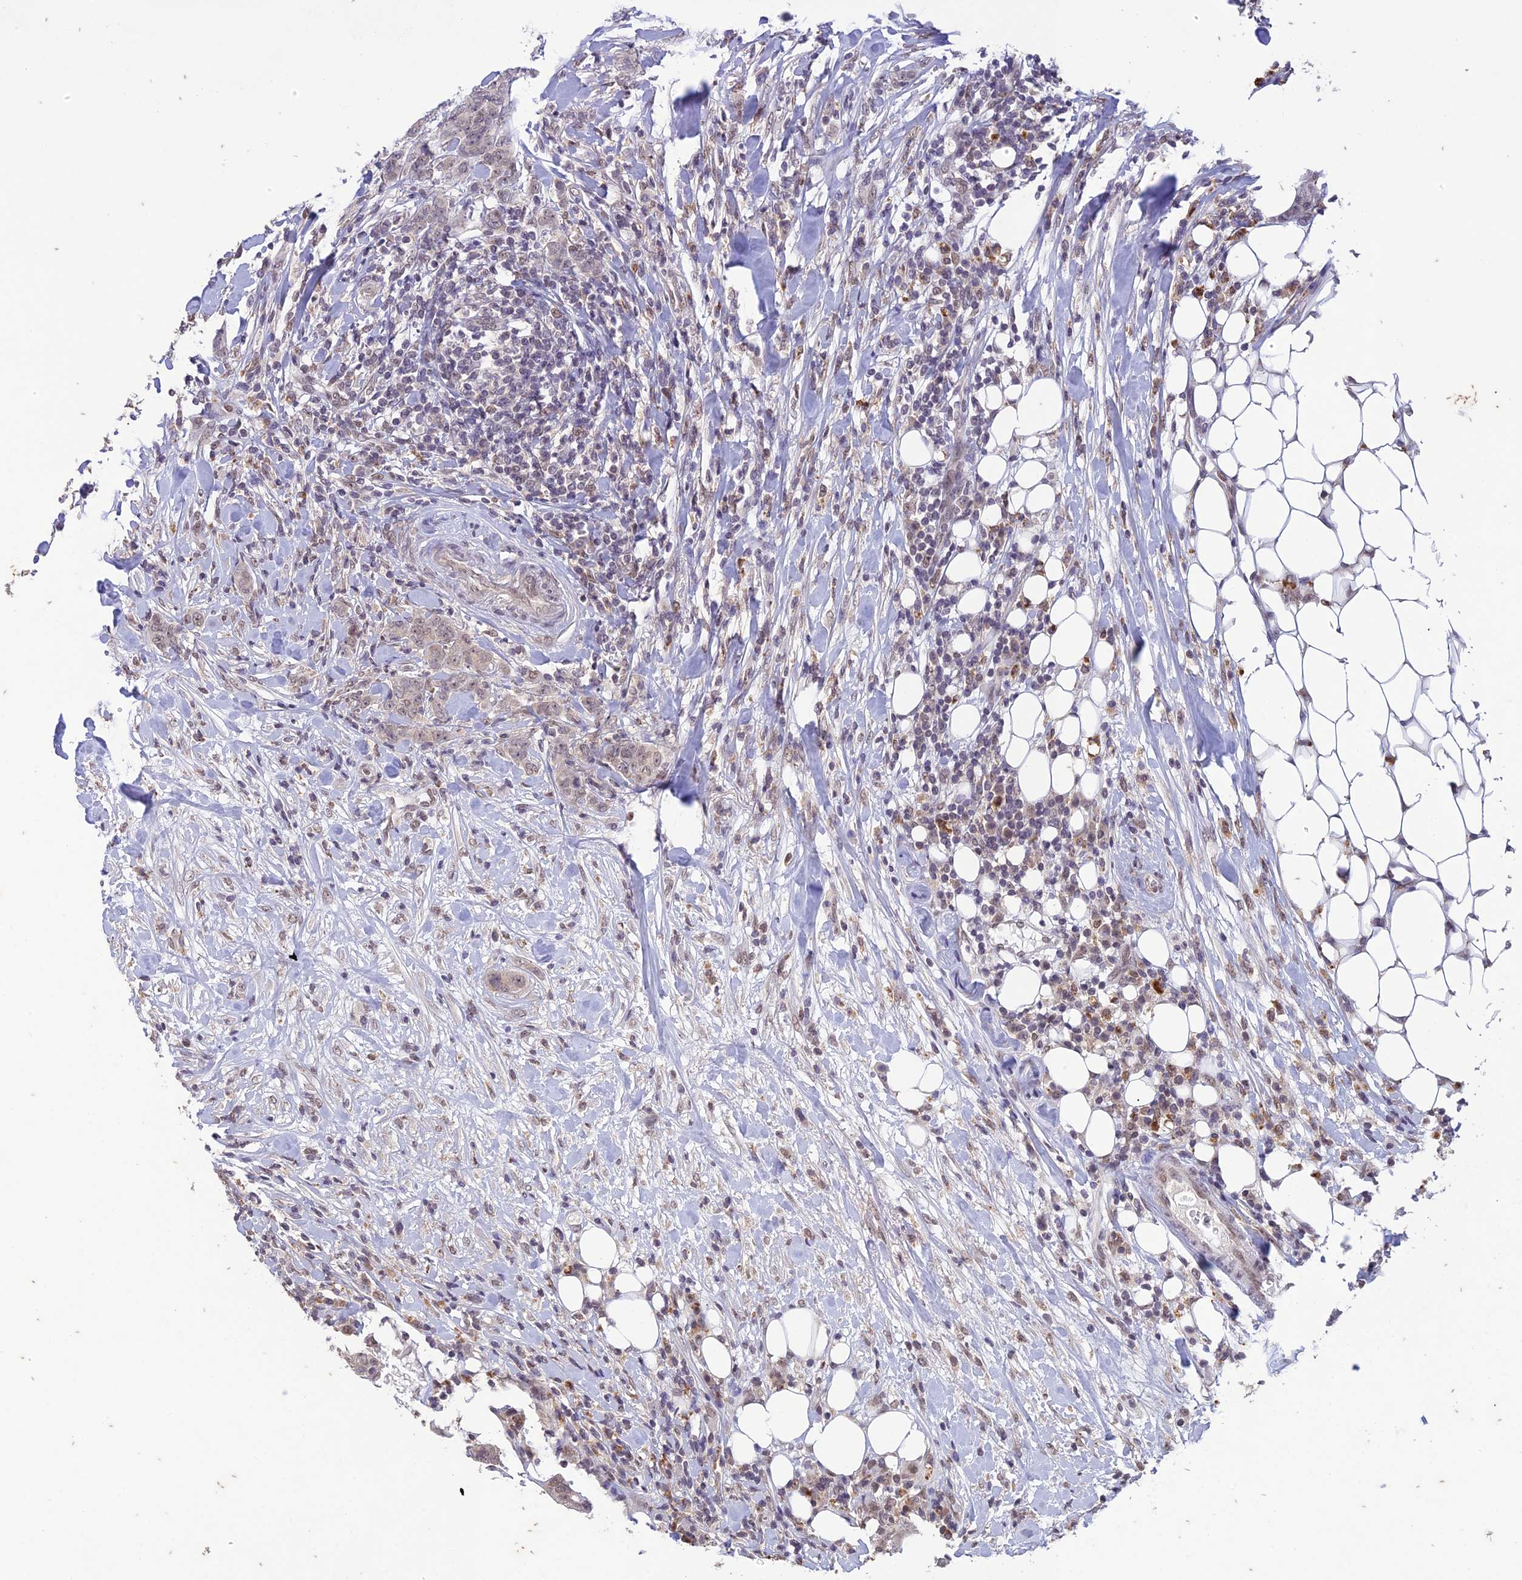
{"staining": {"intensity": "weak", "quantity": ">75%", "location": "nuclear"}, "tissue": "breast cancer", "cell_type": "Tumor cells", "image_type": "cancer", "snomed": [{"axis": "morphology", "description": "Duct carcinoma"}, {"axis": "topography", "description": "Breast"}], "caption": "Intraductal carcinoma (breast) was stained to show a protein in brown. There is low levels of weak nuclear staining in about >75% of tumor cells. (DAB (3,3'-diaminobenzidine) IHC, brown staining for protein, blue staining for nuclei).", "gene": "POP4", "patient": {"sex": "female", "age": 40}}